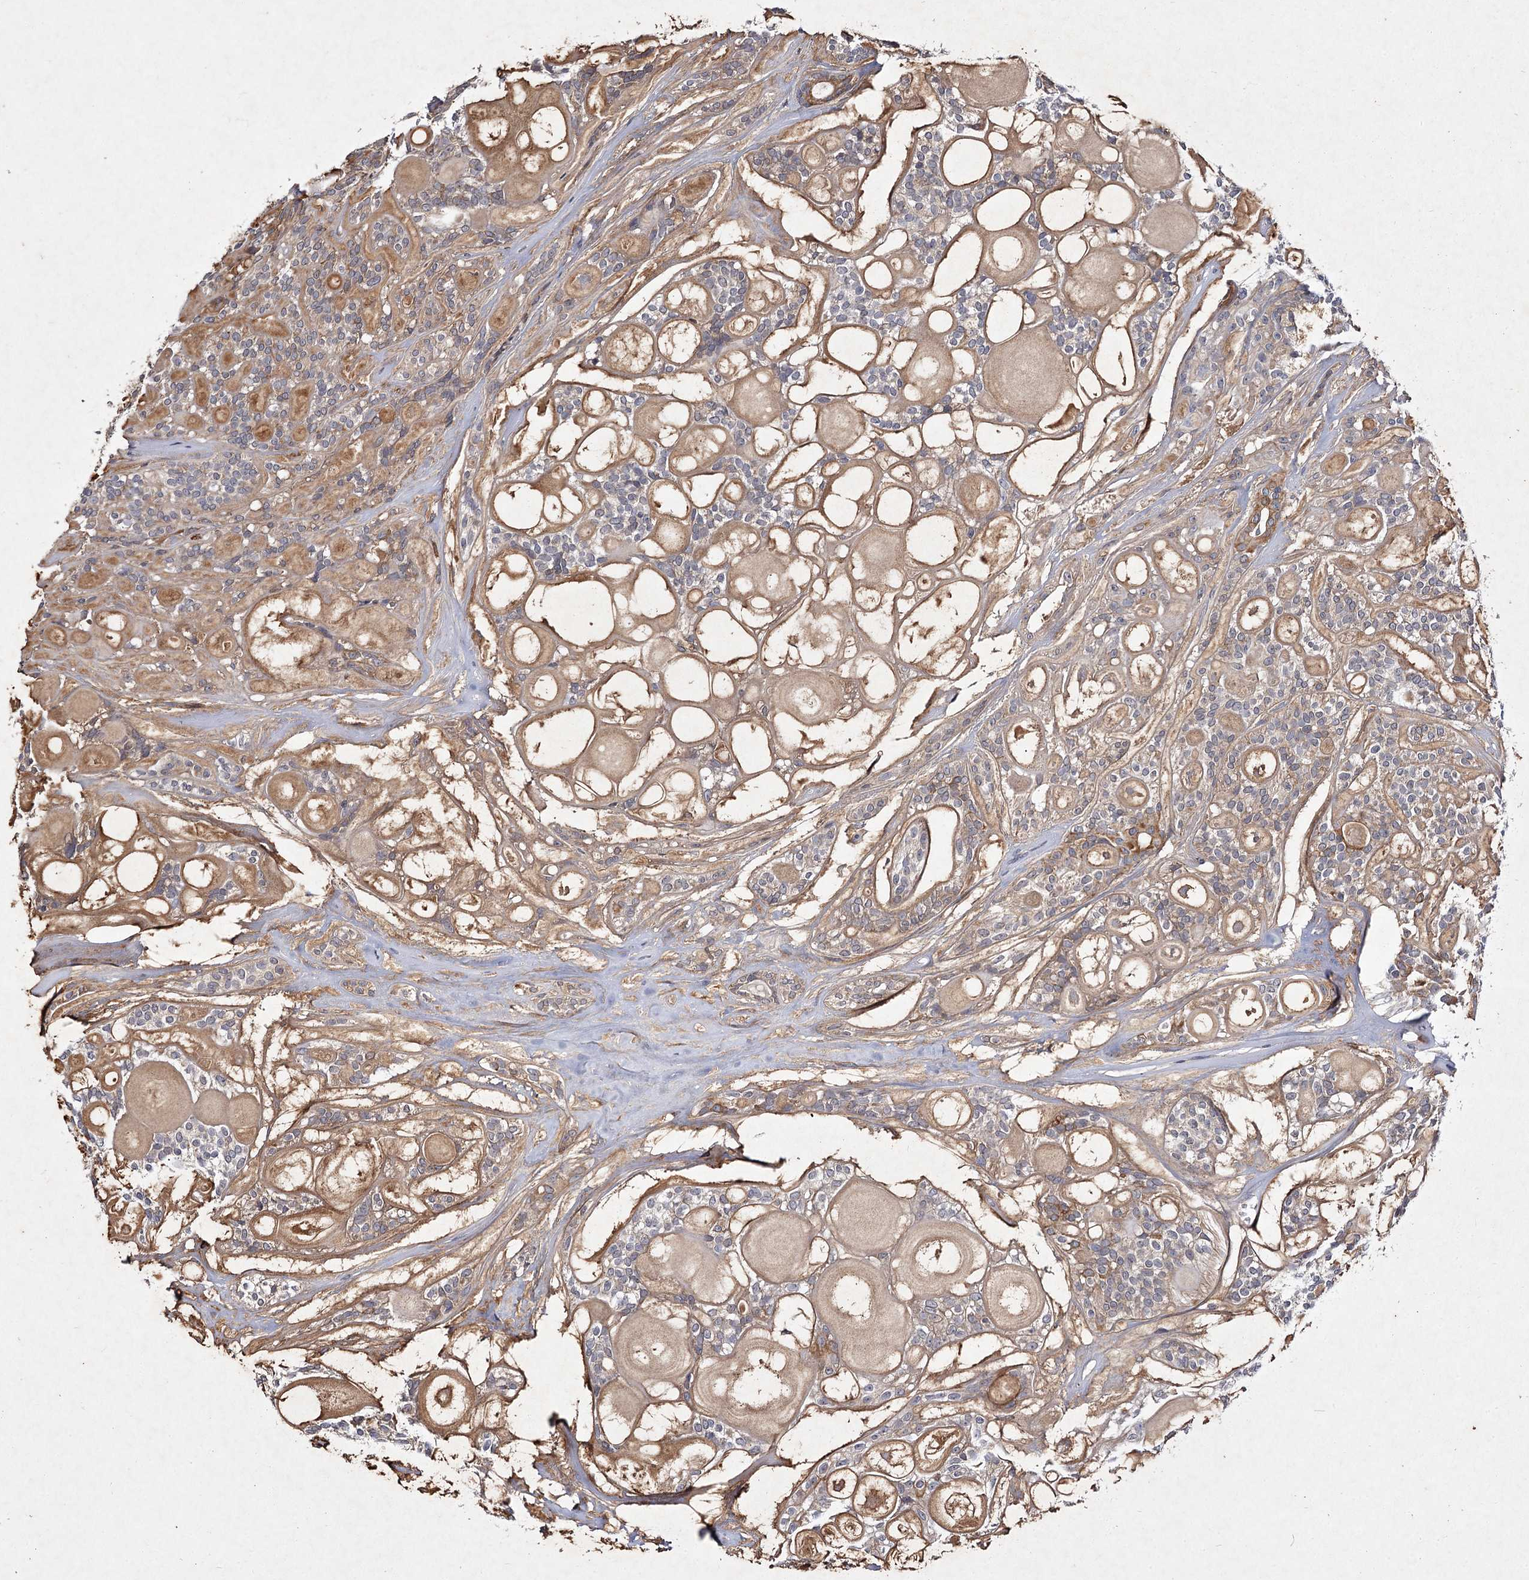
{"staining": {"intensity": "negative", "quantity": "none", "location": "none"}, "tissue": "head and neck cancer", "cell_type": "Tumor cells", "image_type": "cancer", "snomed": [{"axis": "morphology", "description": "Adenocarcinoma, NOS"}, {"axis": "topography", "description": "Head-Neck"}], "caption": "Tumor cells are negative for protein expression in human adenocarcinoma (head and neck).", "gene": "MFN1", "patient": {"sex": "male", "age": 66}}